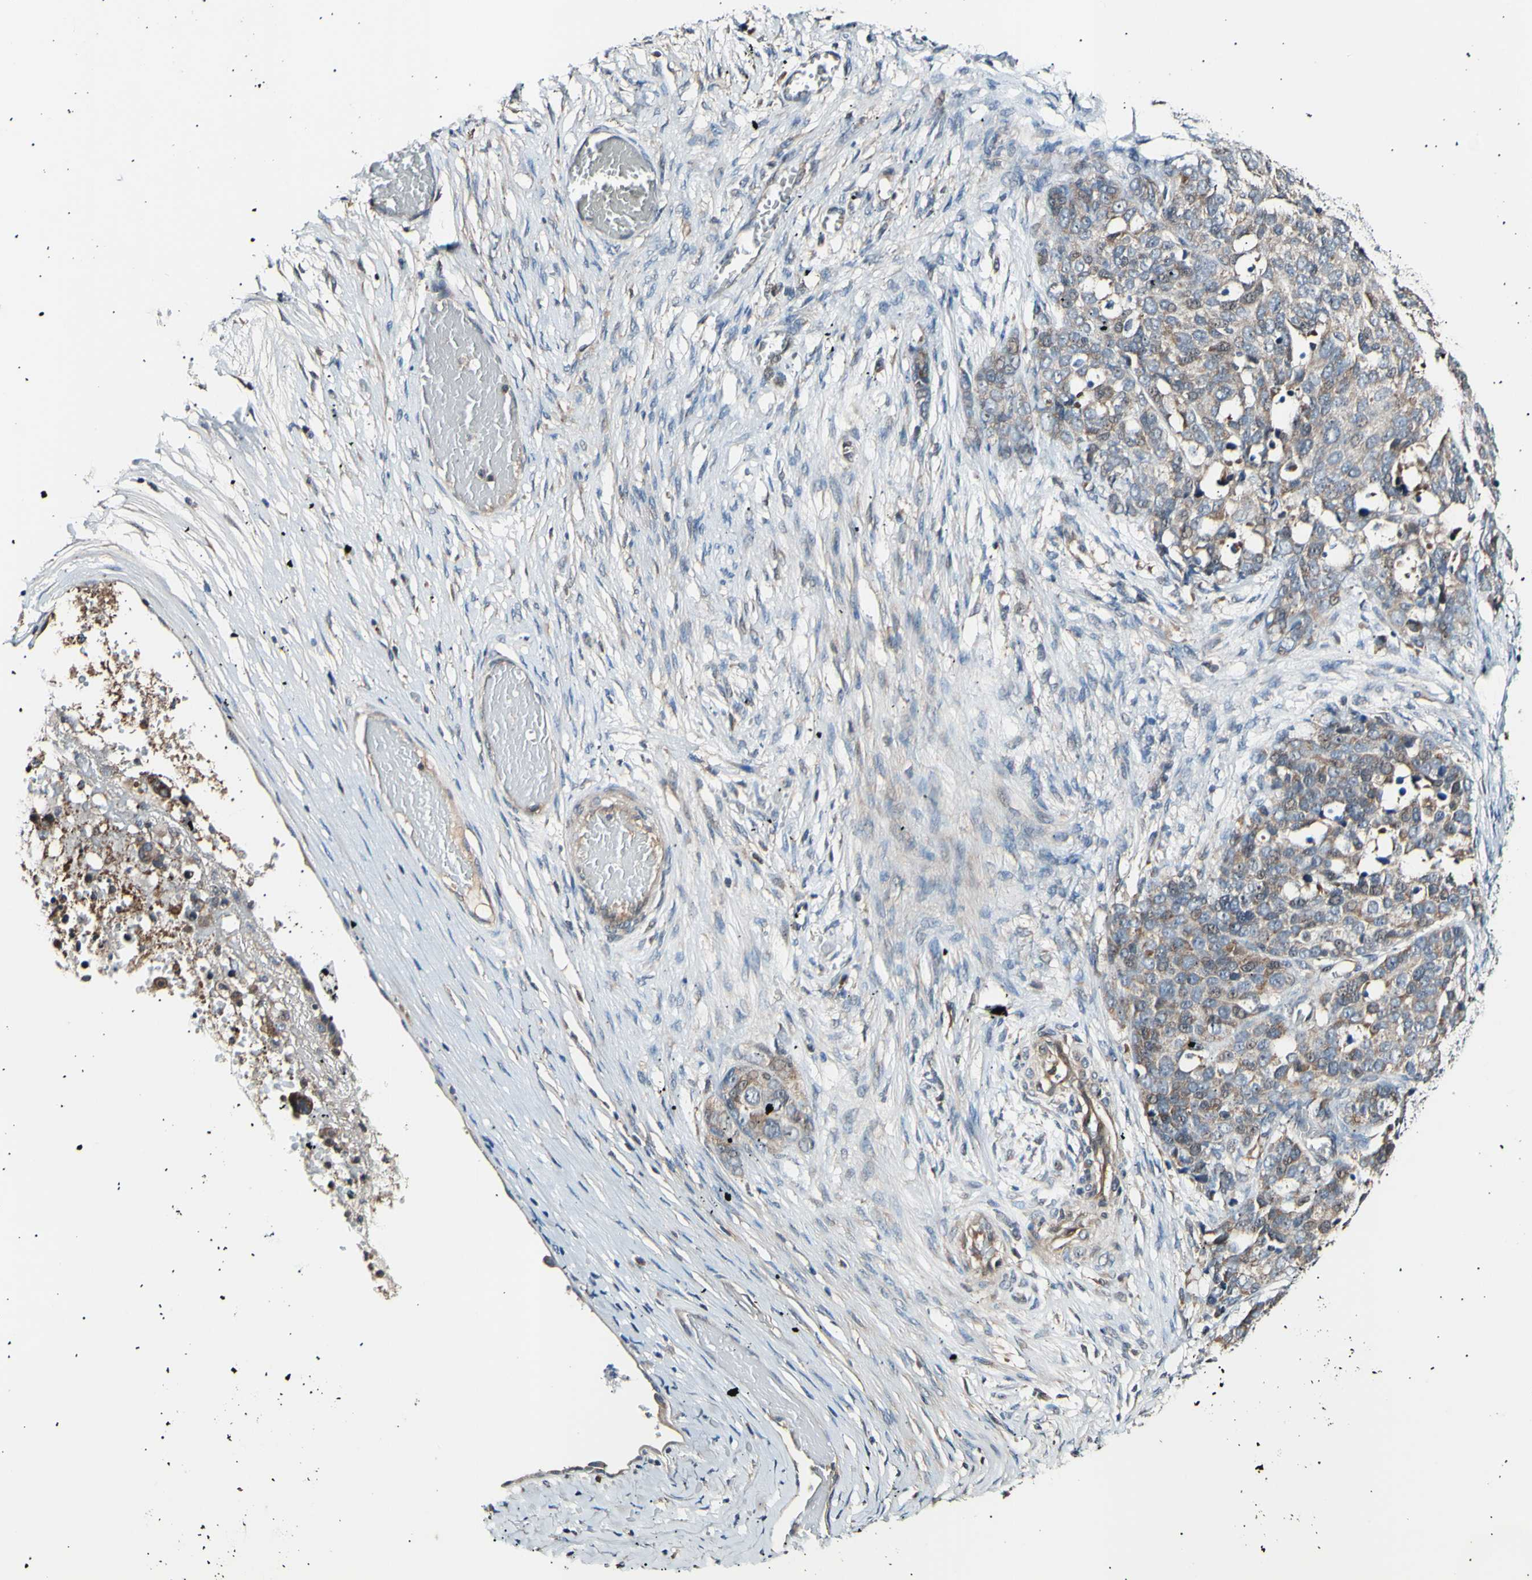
{"staining": {"intensity": "weak", "quantity": ">75%", "location": "cytoplasmic/membranous"}, "tissue": "ovarian cancer", "cell_type": "Tumor cells", "image_type": "cancer", "snomed": [{"axis": "morphology", "description": "Cystadenocarcinoma, serous, NOS"}, {"axis": "topography", "description": "Ovary"}], "caption": "Human ovarian cancer (serous cystadenocarcinoma) stained for a protein (brown) demonstrates weak cytoplasmic/membranous positive positivity in approximately >75% of tumor cells.", "gene": "ITGA6", "patient": {"sex": "female", "age": 44}}